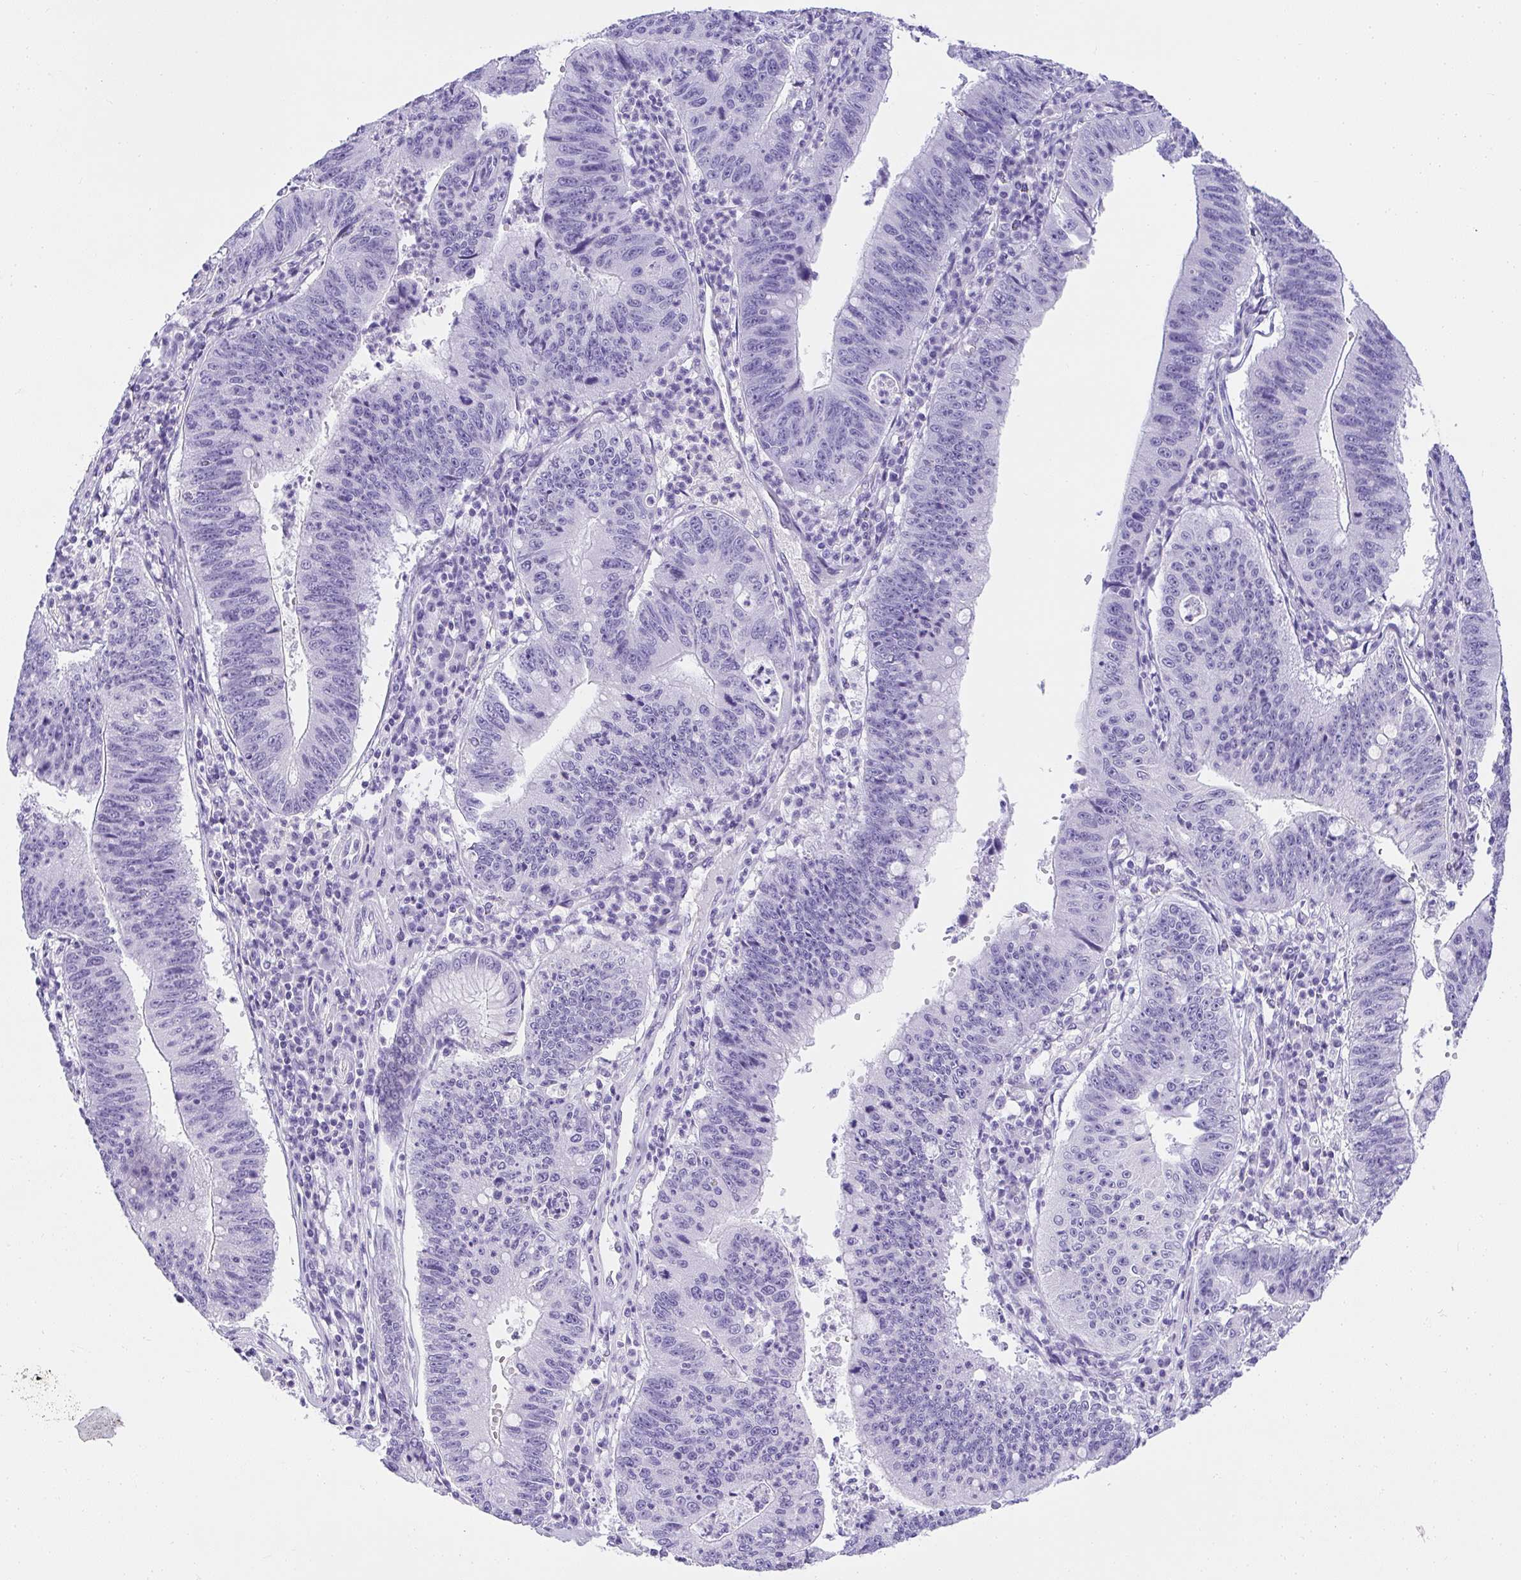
{"staining": {"intensity": "negative", "quantity": "none", "location": "none"}, "tissue": "stomach cancer", "cell_type": "Tumor cells", "image_type": "cancer", "snomed": [{"axis": "morphology", "description": "Adenocarcinoma, NOS"}, {"axis": "topography", "description": "Stomach"}], "caption": "Micrograph shows no significant protein staining in tumor cells of stomach cancer.", "gene": "AVIL", "patient": {"sex": "male", "age": 59}}